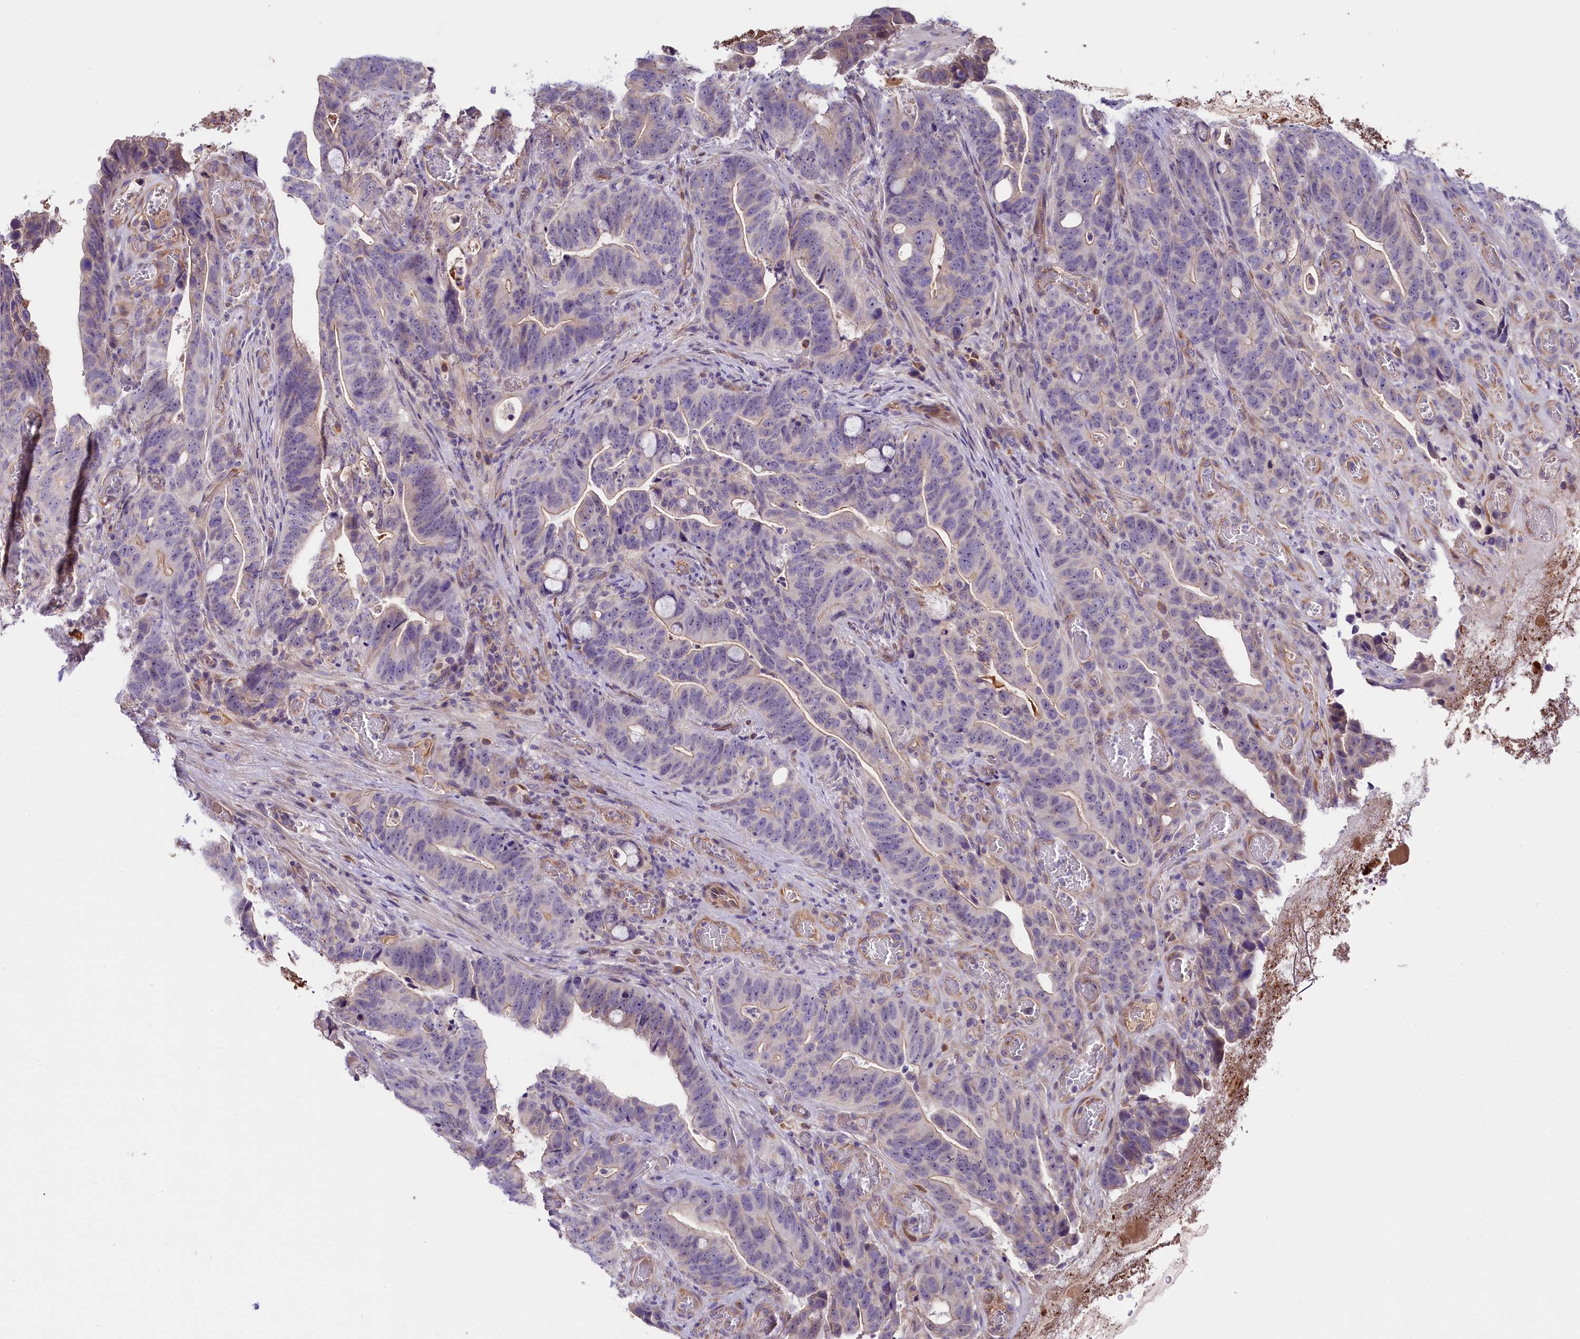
{"staining": {"intensity": "negative", "quantity": "none", "location": "none"}, "tissue": "colorectal cancer", "cell_type": "Tumor cells", "image_type": "cancer", "snomed": [{"axis": "morphology", "description": "Adenocarcinoma, NOS"}, {"axis": "topography", "description": "Colon"}], "caption": "This is an immunohistochemistry (IHC) photomicrograph of colorectal adenocarcinoma. There is no staining in tumor cells.", "gene": "CCDC32", "patient": {"sex": "female", "age": 82}}